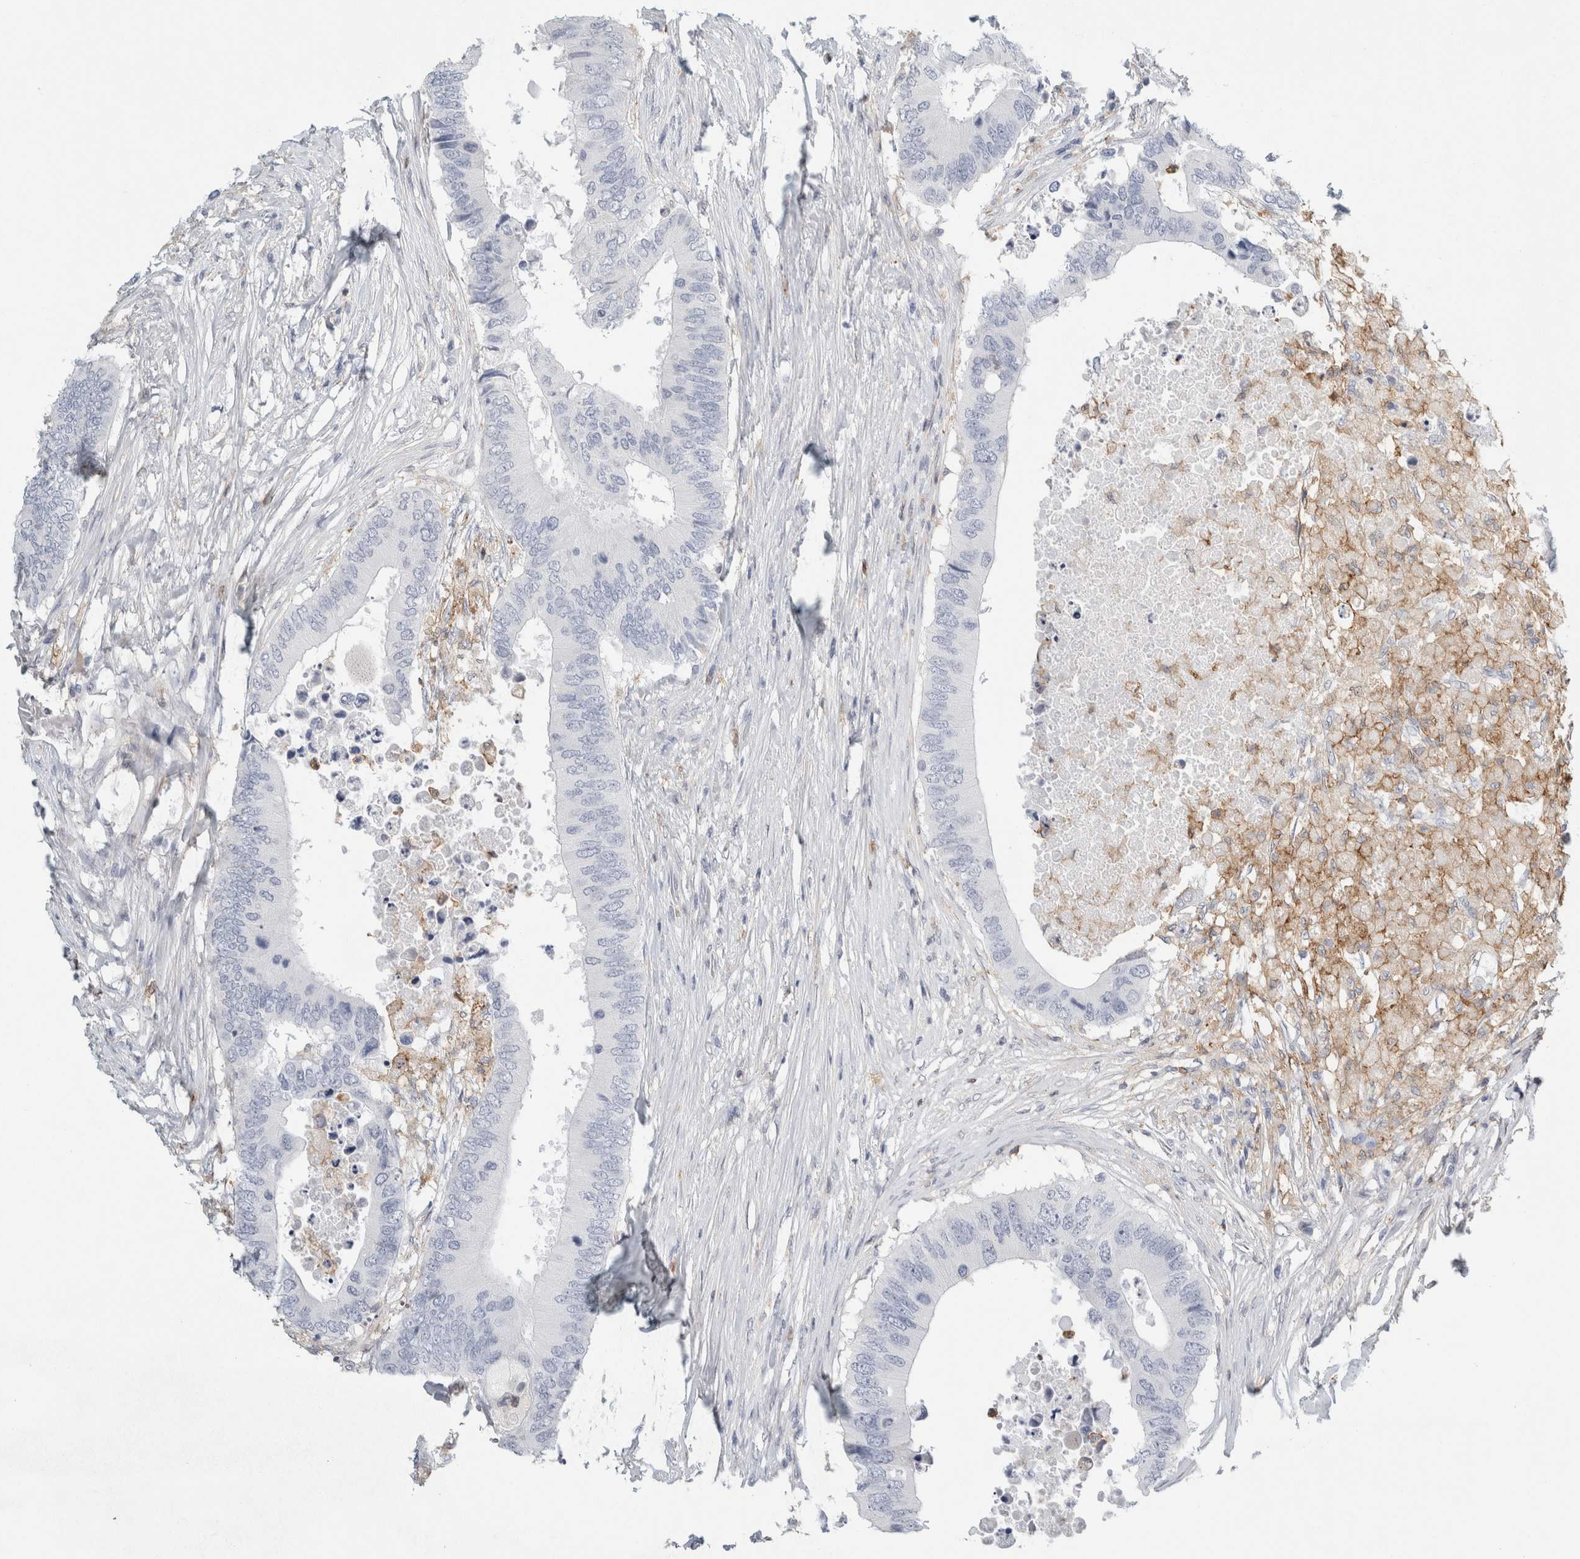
{"staining": {"intensity": "negative", "quantity": "none", "location": "none"}, "tissue": "colorectal cancer", "cell_type": "Tumor cells", "image_type": "cancer", "snomed": [{"axis": "morphology", "description": "Adenocarcinoma, NOS"}, {"axis": "topography", "description": "Colon"}], "caption": "DAB immunohistochemical staining of human colorectal cancer shows no significant staining in tumor cells.", "gene": "P2RY2", "patient": {"sex": "male", "age": 71}}